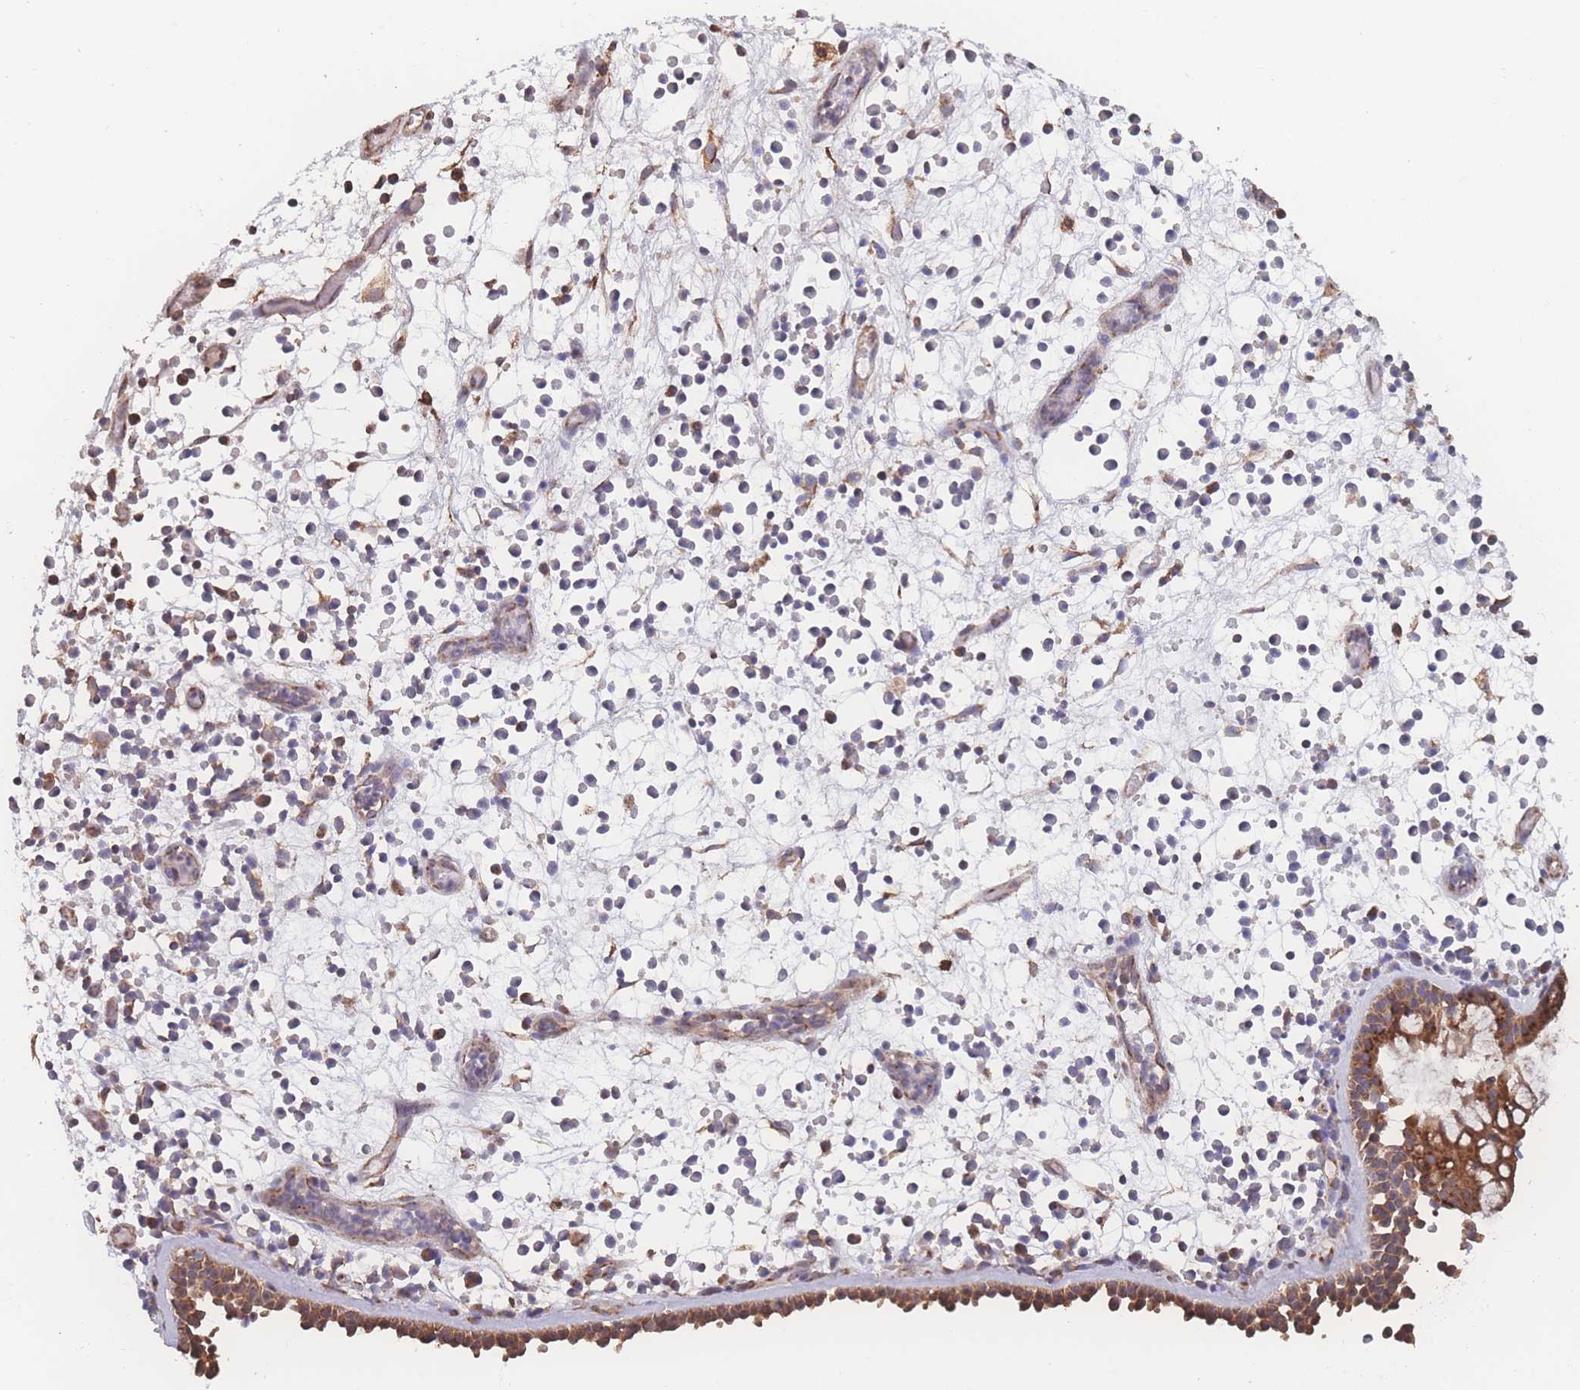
{"staining": {"intensity": "moderate", "quantity": ">75%", "location": "cytoplasmic/membranous"}, "tissue": "nasopharynx", "cell_type": "Respiratory epithelial cells", "image_type": "normal", "snomed": [{"axis": "morphology", "description": "Normal tissue, NOS"}, {"axis": "morphology", "description": "Inflammation, NOS"}, {"axis": "morphology", "description": "Malignant melanoma, Metastatic site"}, {"axis": "topography", "description": "Nasopharynx"}], "caption": "High-magnification brightfield microscopy of benign nasopharynx stained with DAB (3,3'-diaminobenzidine) (brown) and counterstained with hematoxylin (blue). respiratory epithelial cells exhibit moderate cytoplasmic/membranous expression is seen in about>75% of cells. (DAB = brown stain, brightfield microscopy at high magnification).", "gene": "SGSM3", "patient": {"sex": "male", "age": 70}}